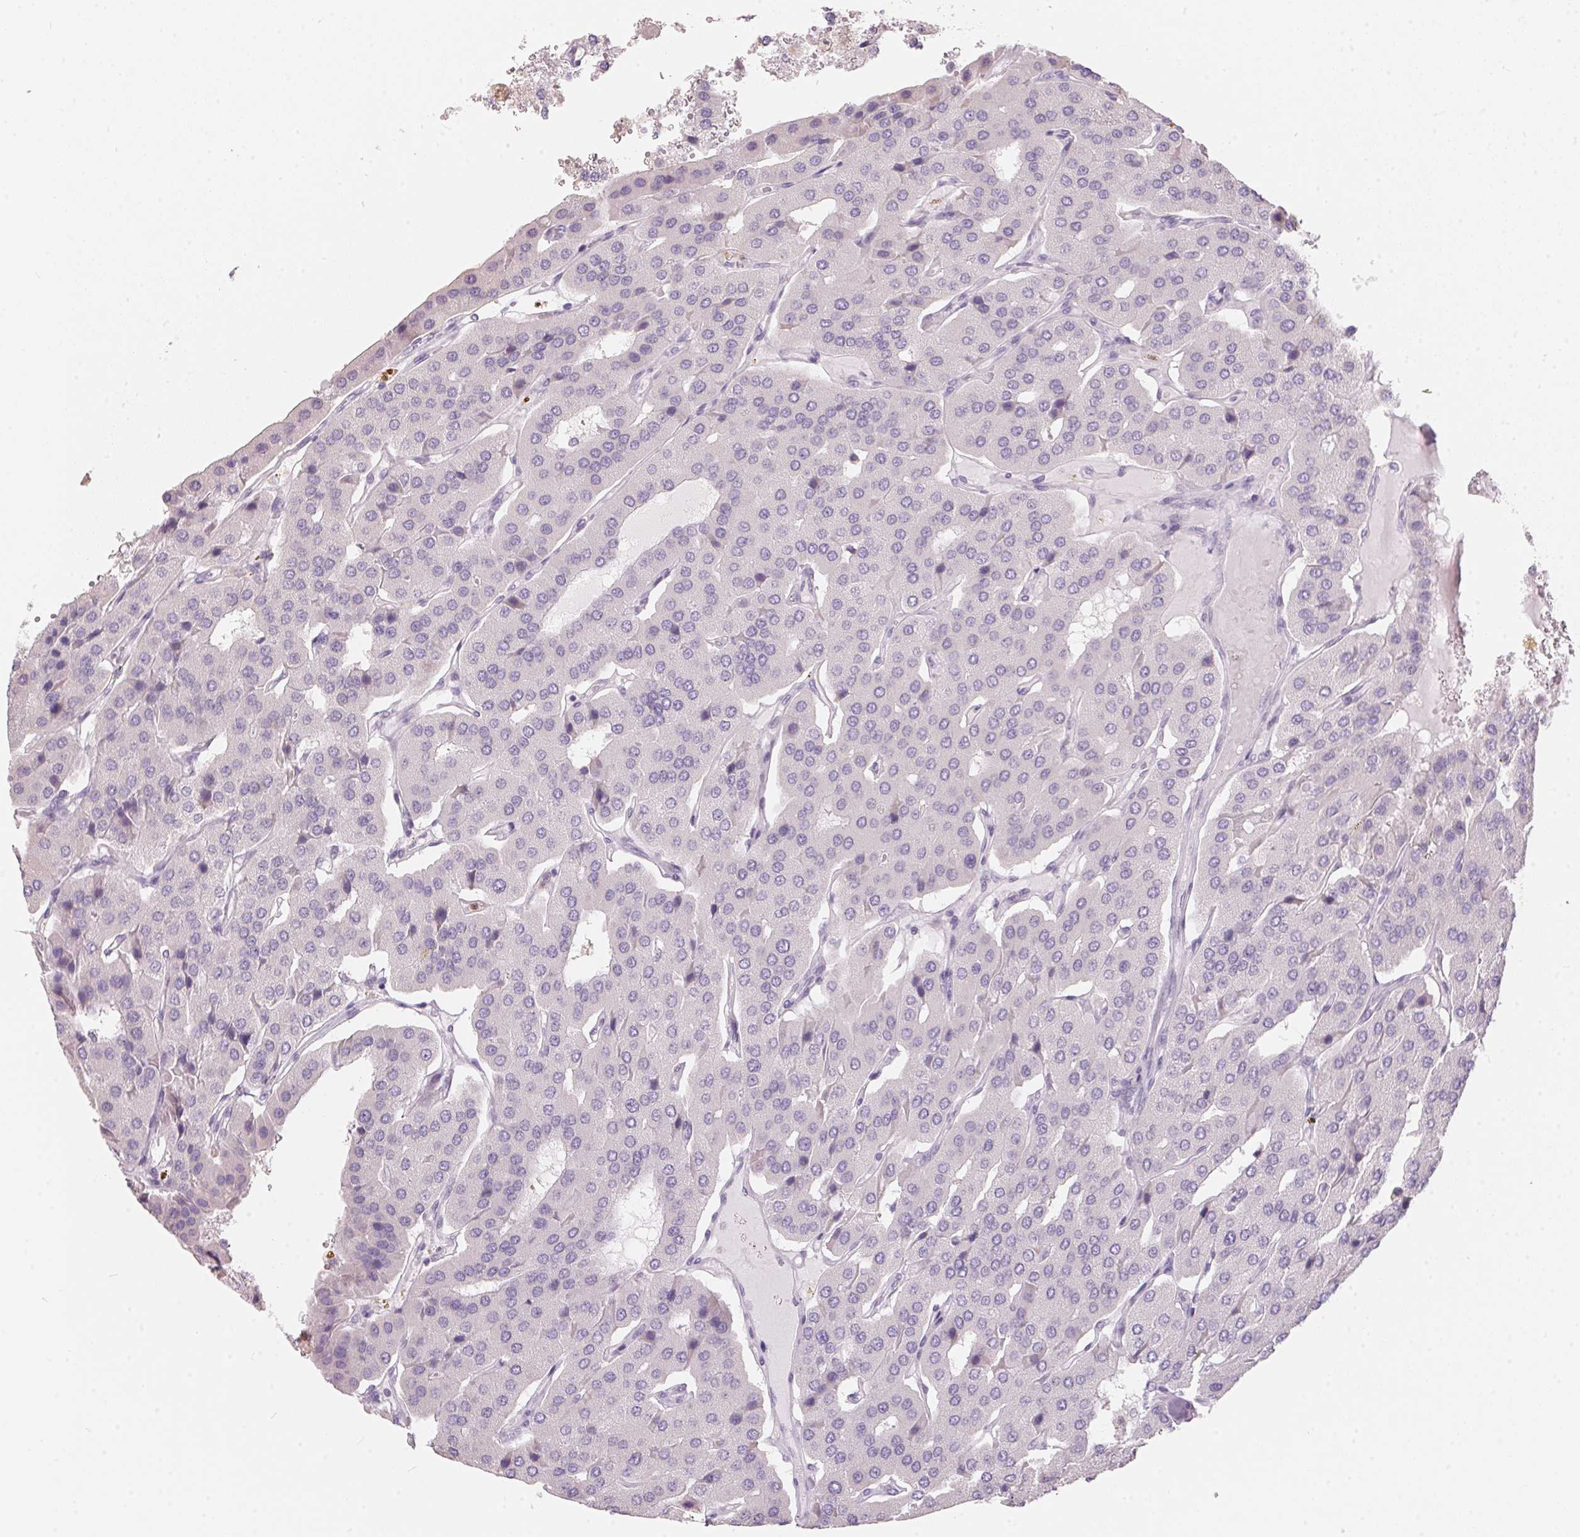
{"staining": {"intensity": "negative", "quantity": "none", "location": "none"}, "tissue": "parathyroid gland", "cell_type": "Glandular cells", "image_type": "normal", "snomed": [{"axis": "morphology", "description": "Normal tissue, NOS"}, {"axis": "morphology", "description": "Adenoma, NOS"}, {"axis": "topography", "description": "Parathyroid gland"}], "caption": "The immunohistochemistry (IHC) image has no significant staining in glandular cells of parathyroid gland. (Brightfield microscopy of DAB (3,3'-diaminobenzidine) immunohistochemistry at high magnification).", "gene": "SERPINB1", "patient": {"sex": "female", "age": 86}}